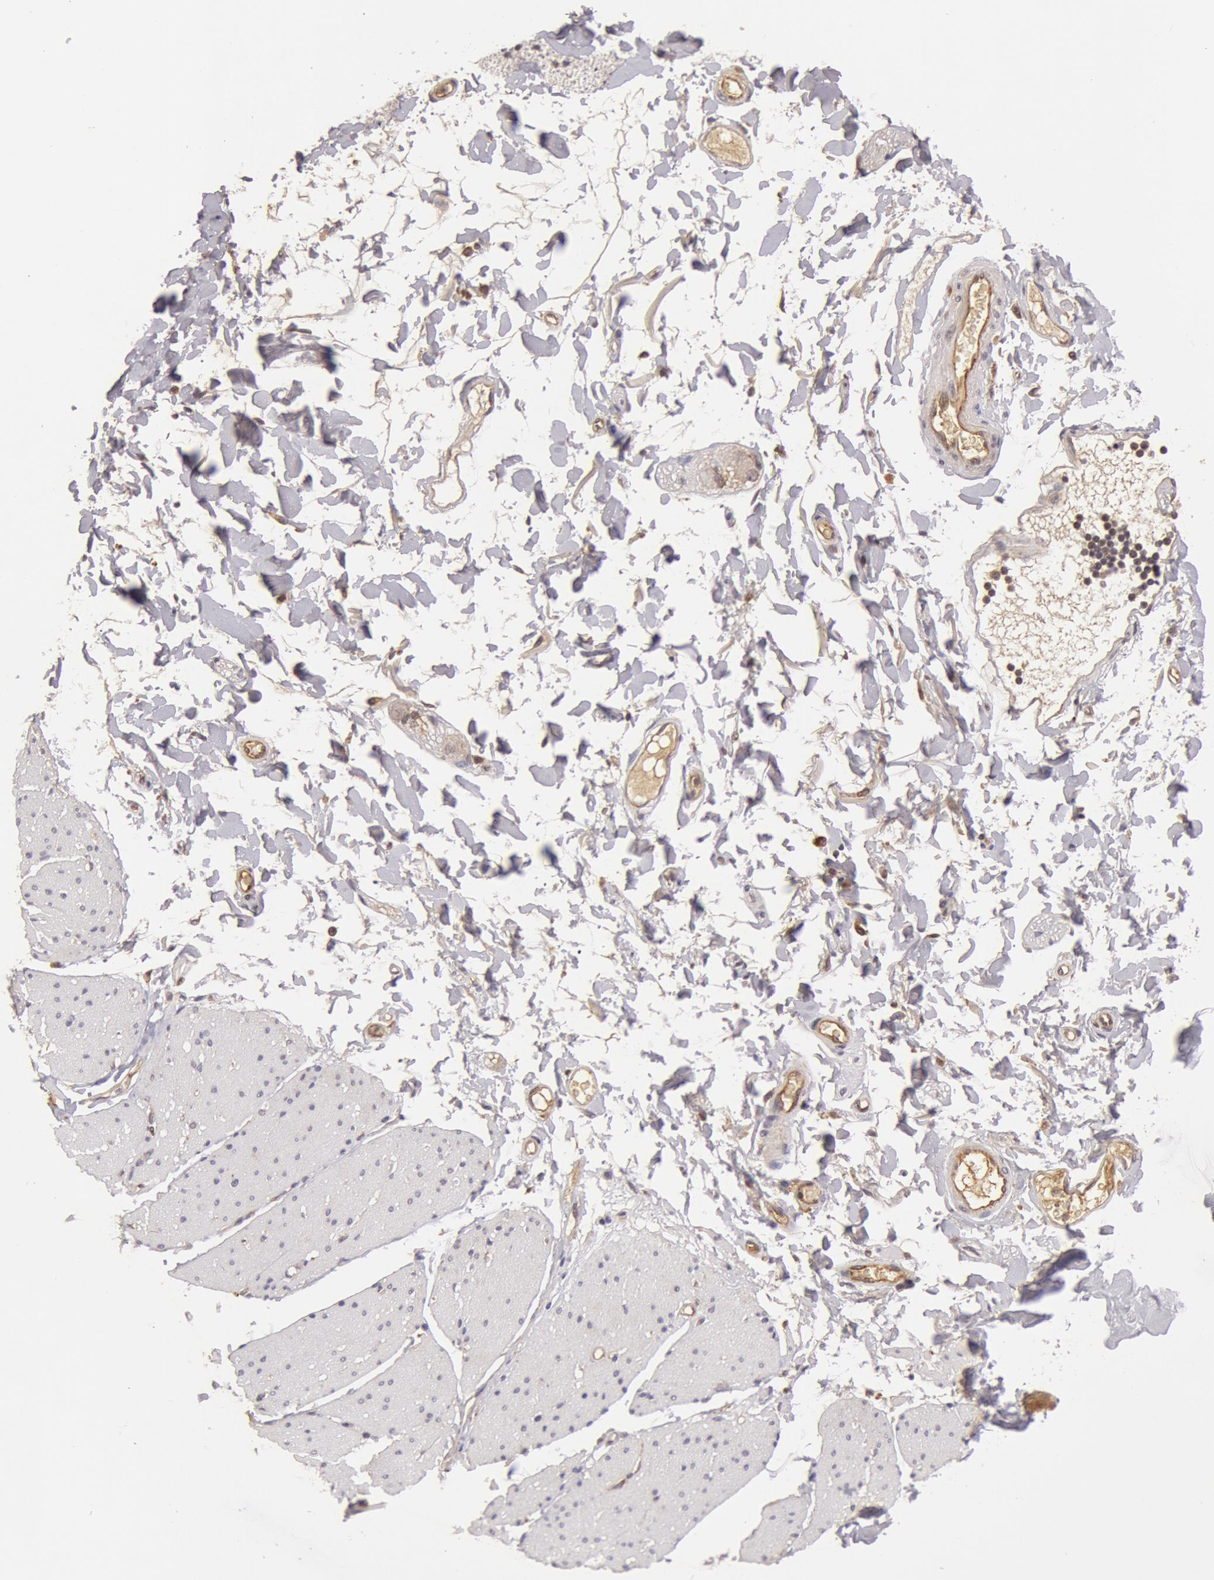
{"staining": {"intensity": "negative", "quantity": "none", "location": "none"}, "tissue": "adipose tissue", "cell_type": "Adipocytes", "image_type": "normal", "snomed": [{"axis": "morphology", "description": "Normal tissue, NOS"}, {"axis": "topography", "description": "Duodenum"}], "caption": "This histopathology image is of normal adipose tissue stained with immunohistochemistry to label a protein in brown with the nuclei are counter-stained blue. There is no staining in adipocytes.", "gene": "SYTL4", "patient": {"sex": "male", "age": 63}}